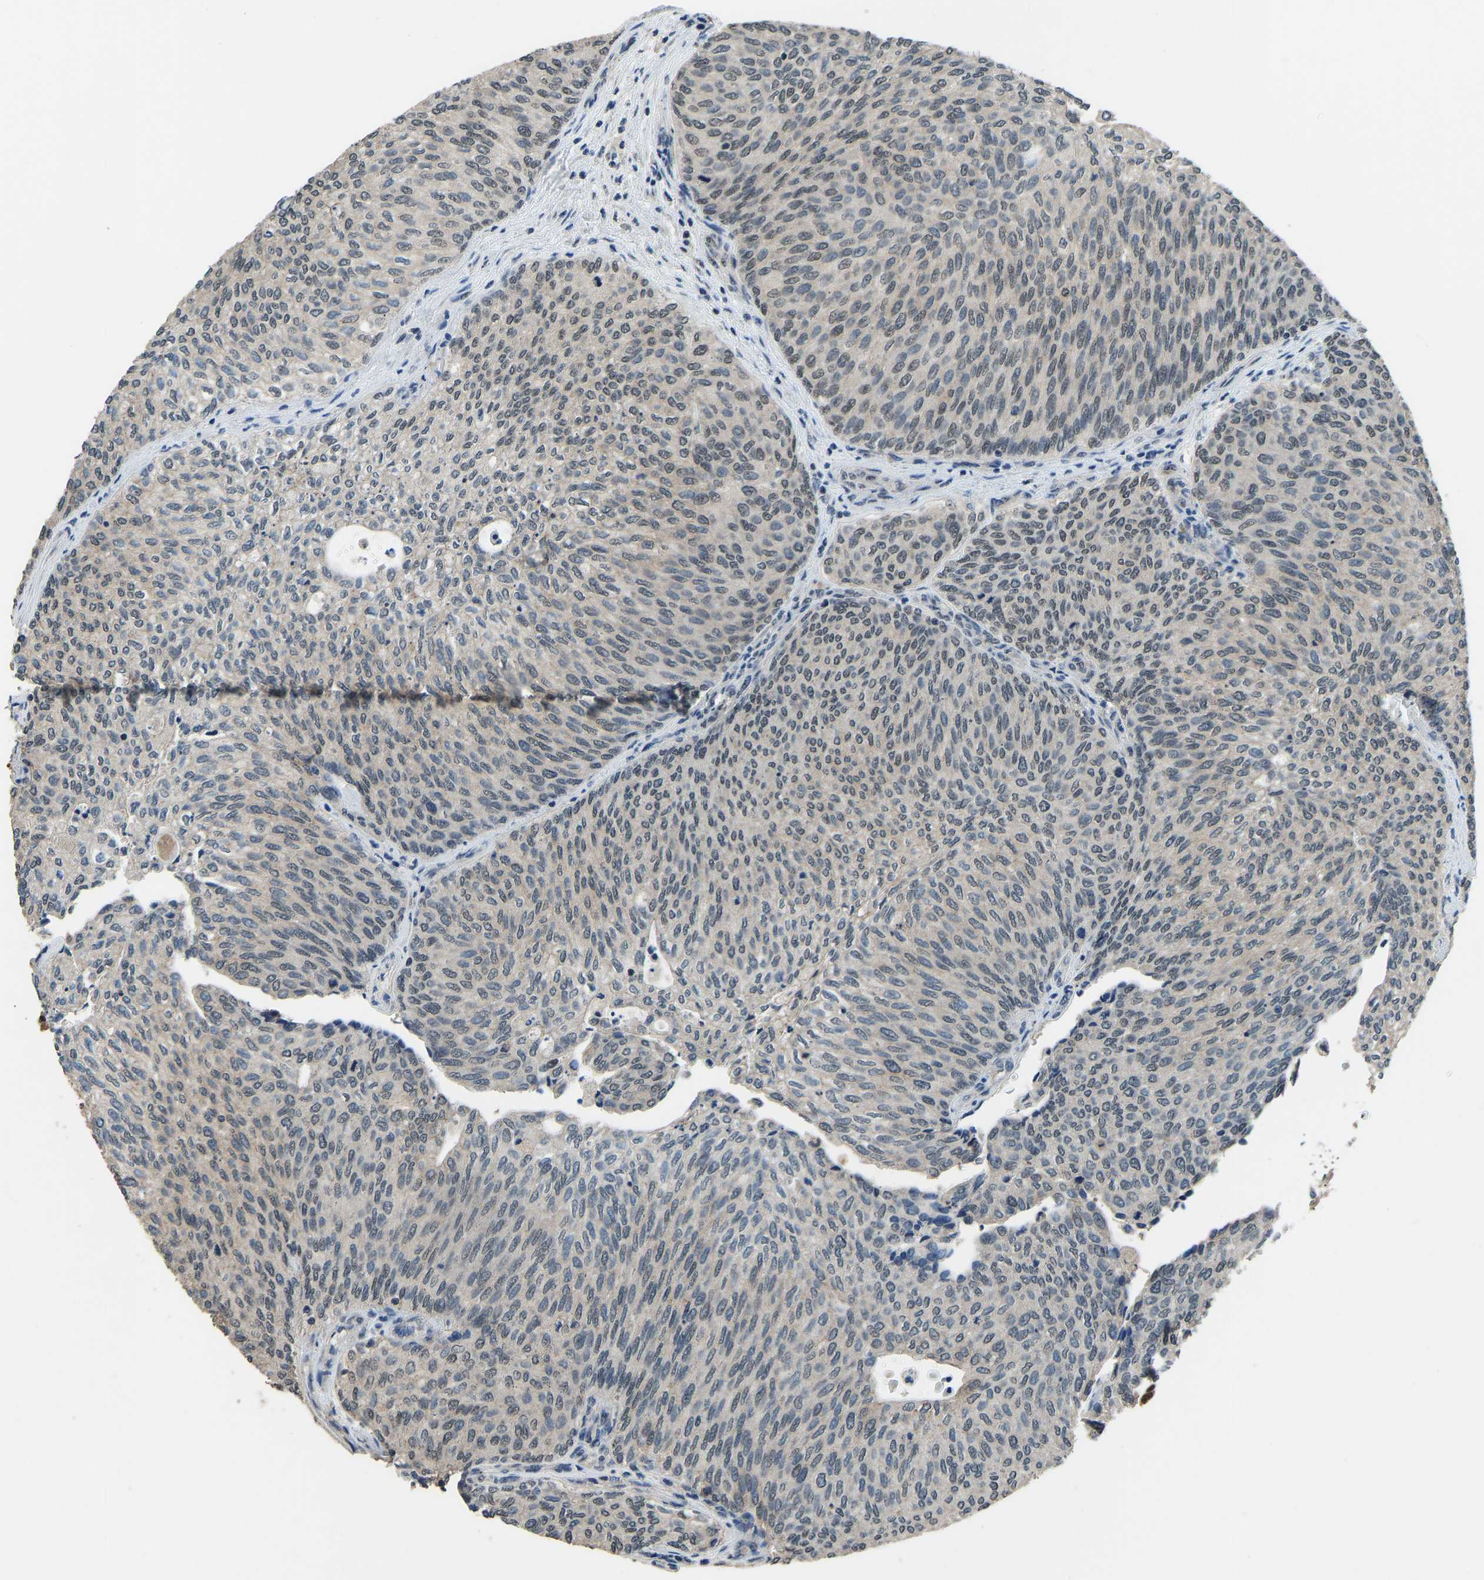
{"staining": {"intensity": "negative", "quantity": "none", "location": "none"}, "tissue": "urothelial cancer", "cell_type": "Tumor cells", "image_type": "cancer", "snomed": [{"axis": "morphology", "description": "Urothelial carcinoma, Low grade"}, {"axis": "topography", "description": "Urinary bladder"}], "caption": "A high-resolution micrograph shows immunohistochemistry (IHC) staining of urothelial cancer, which demonstrates no significant expression in tumor cells.", "gene": "TOX4", "patient": {"sex": "female", "age": 79}}